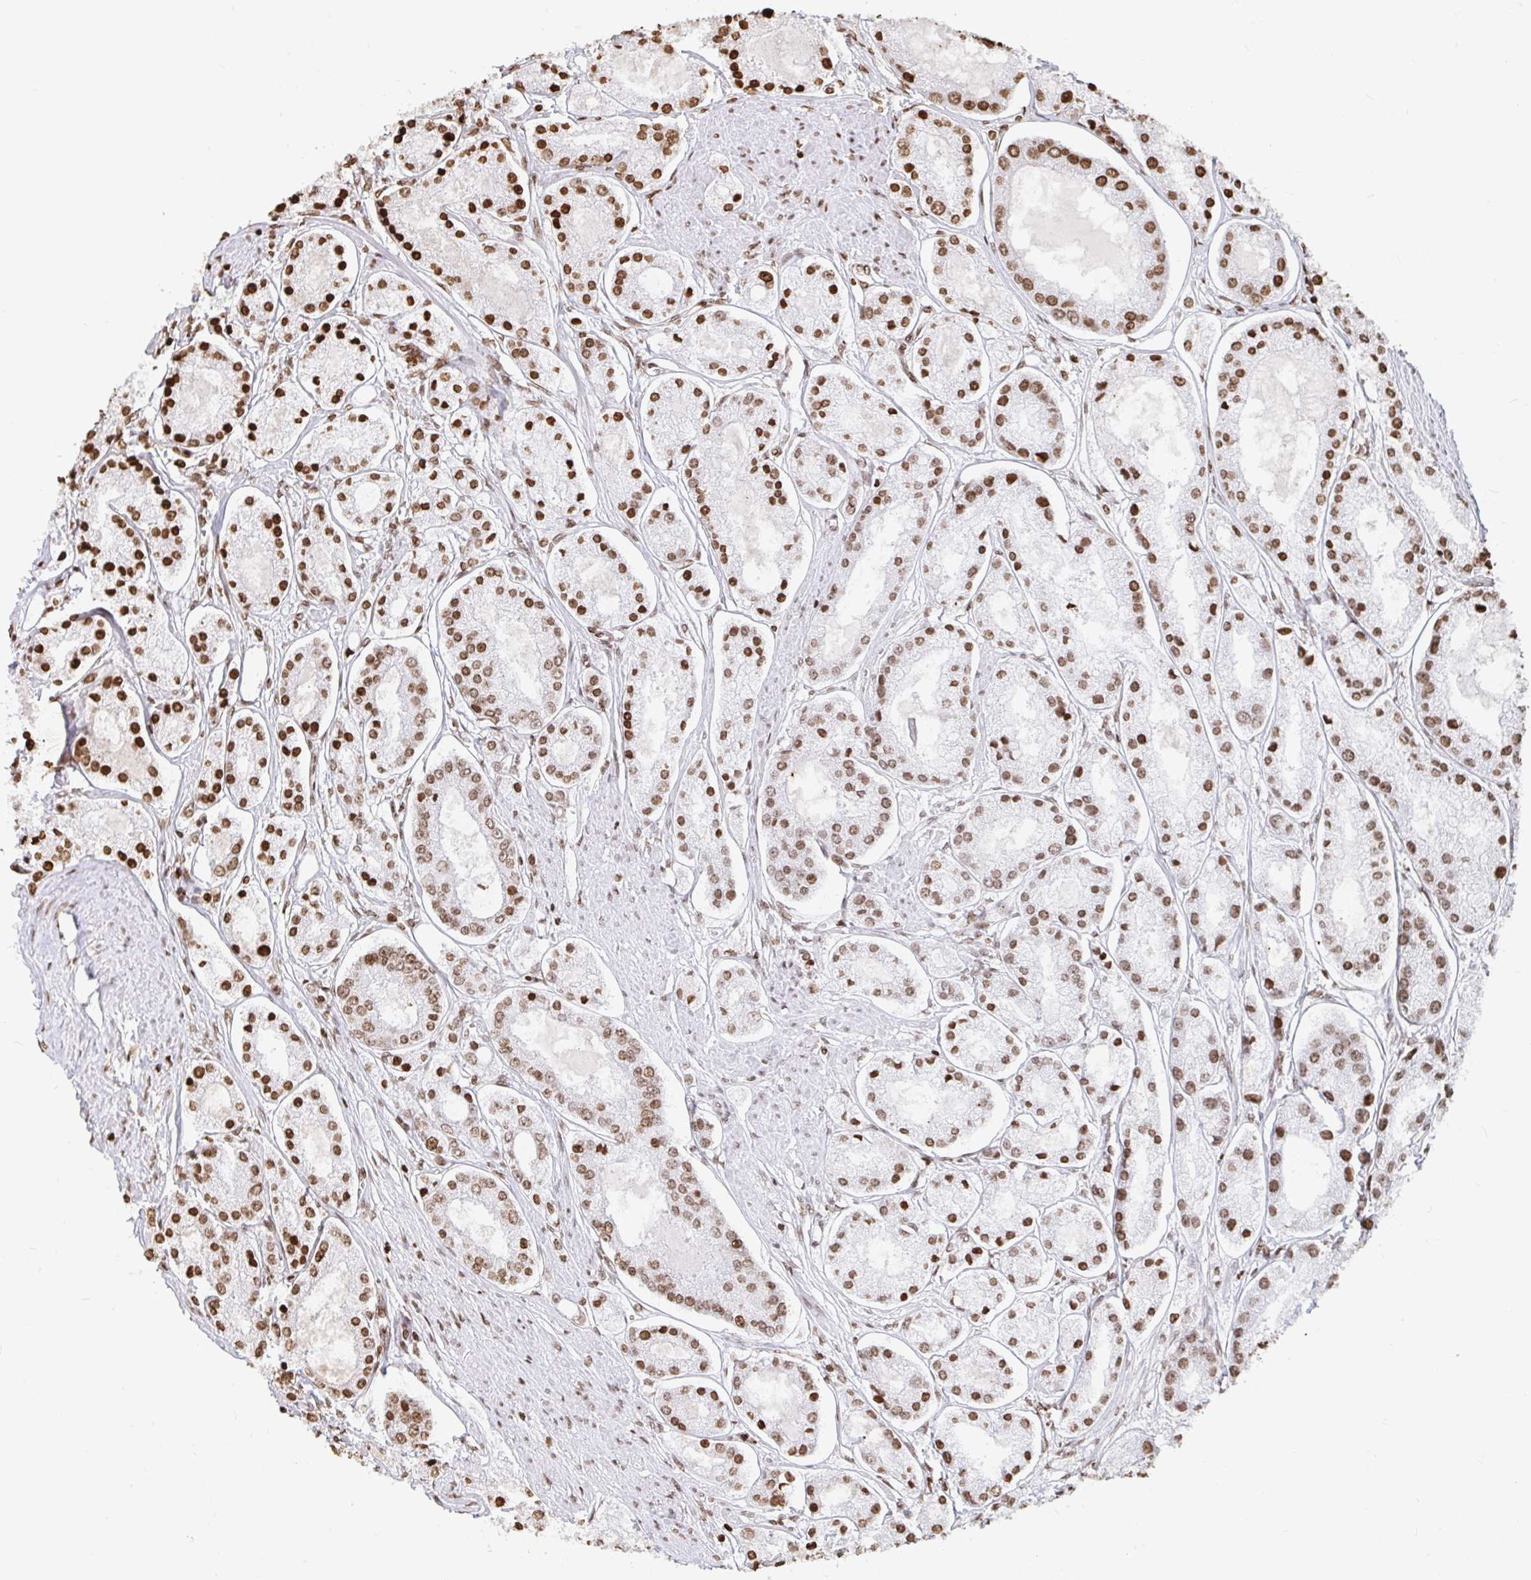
{"staining": {"intensity": "moderate", "quantity": ">75%", "location": "nuclear"}, "tissue": "prostate cancer", "cell_type": "Tumor cells", "image_type": "cancer", "snomed": [{"axis": "morphology", "description": "Adenocarcinoma, High grade"}, {"axis": "topography", "description": "Prostate"}], "caption": "Immunohistochemical staining of human prostate cancer (adenocarcinoma (high-grade)) displays medium levels of moderate nuclear protein staining in approximately >75% of tumor cells.", "gene": "H2BC5", "patient": {"sex": "male", "age": 66}}